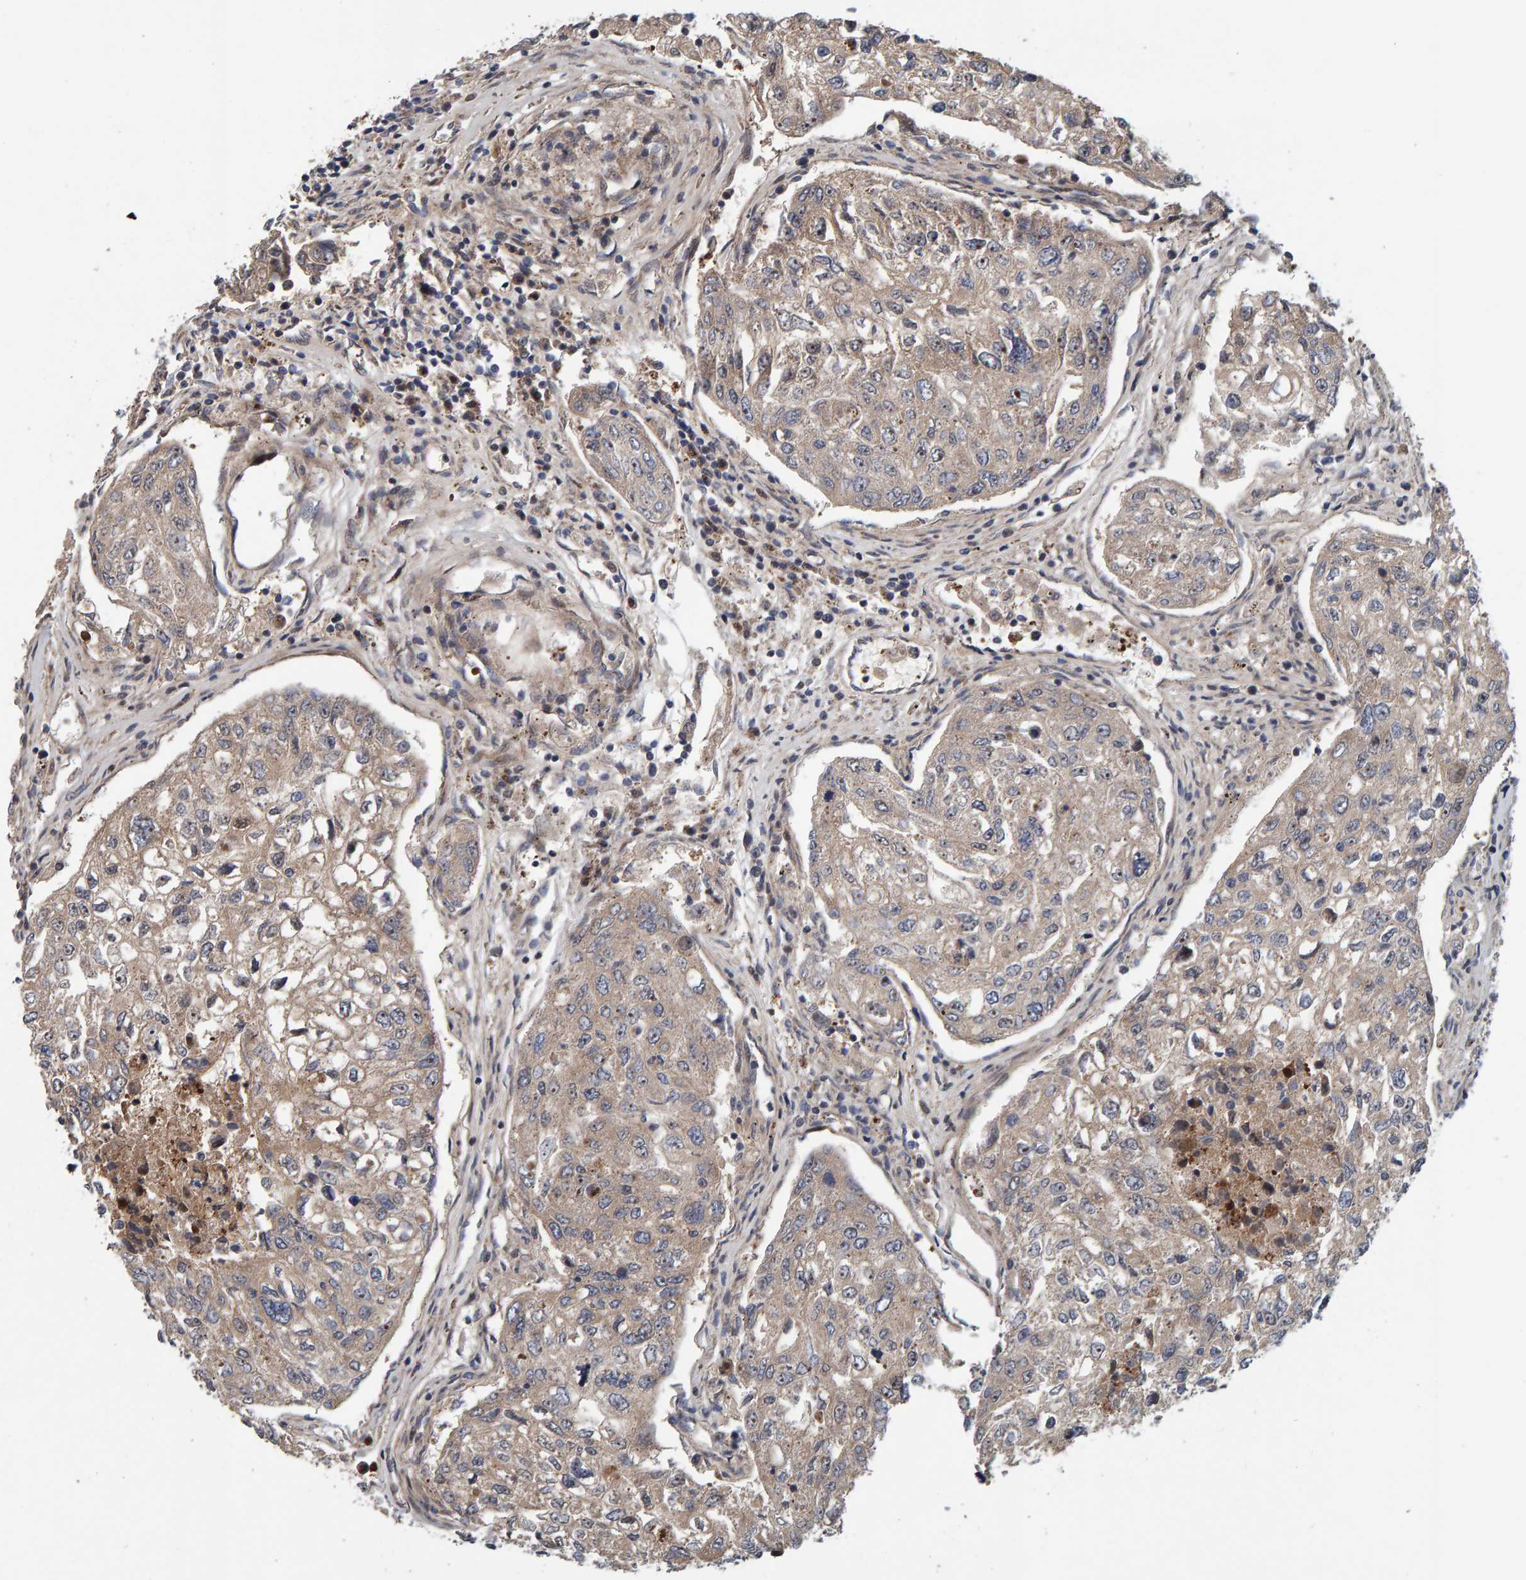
{"staining": {"intensity": "weak", "quantity": ">75%", "location": "cytoplasmic/membranous,nuclear"}, "tissue": "urothelial cancer", "cell_type": "Tumor cells", "image_type": "cancer", "snomed": [{"axis": "morphology", "description": "Urothelial carcinoma, High grade"}, {"axis": "topography", "description": "Lymph node"}, {"axis": "topography", "description": "Urinary bladder"}], "caption": "Immunohistochemistry (DAB) staining of human urothelial cancer demonstrates weak cytoplasmic/membranous and nuclear protein expression in approximately >75% of tumor cells.", "gene": "CCDC25", "patient": {"sex": "male", "age": 51}}